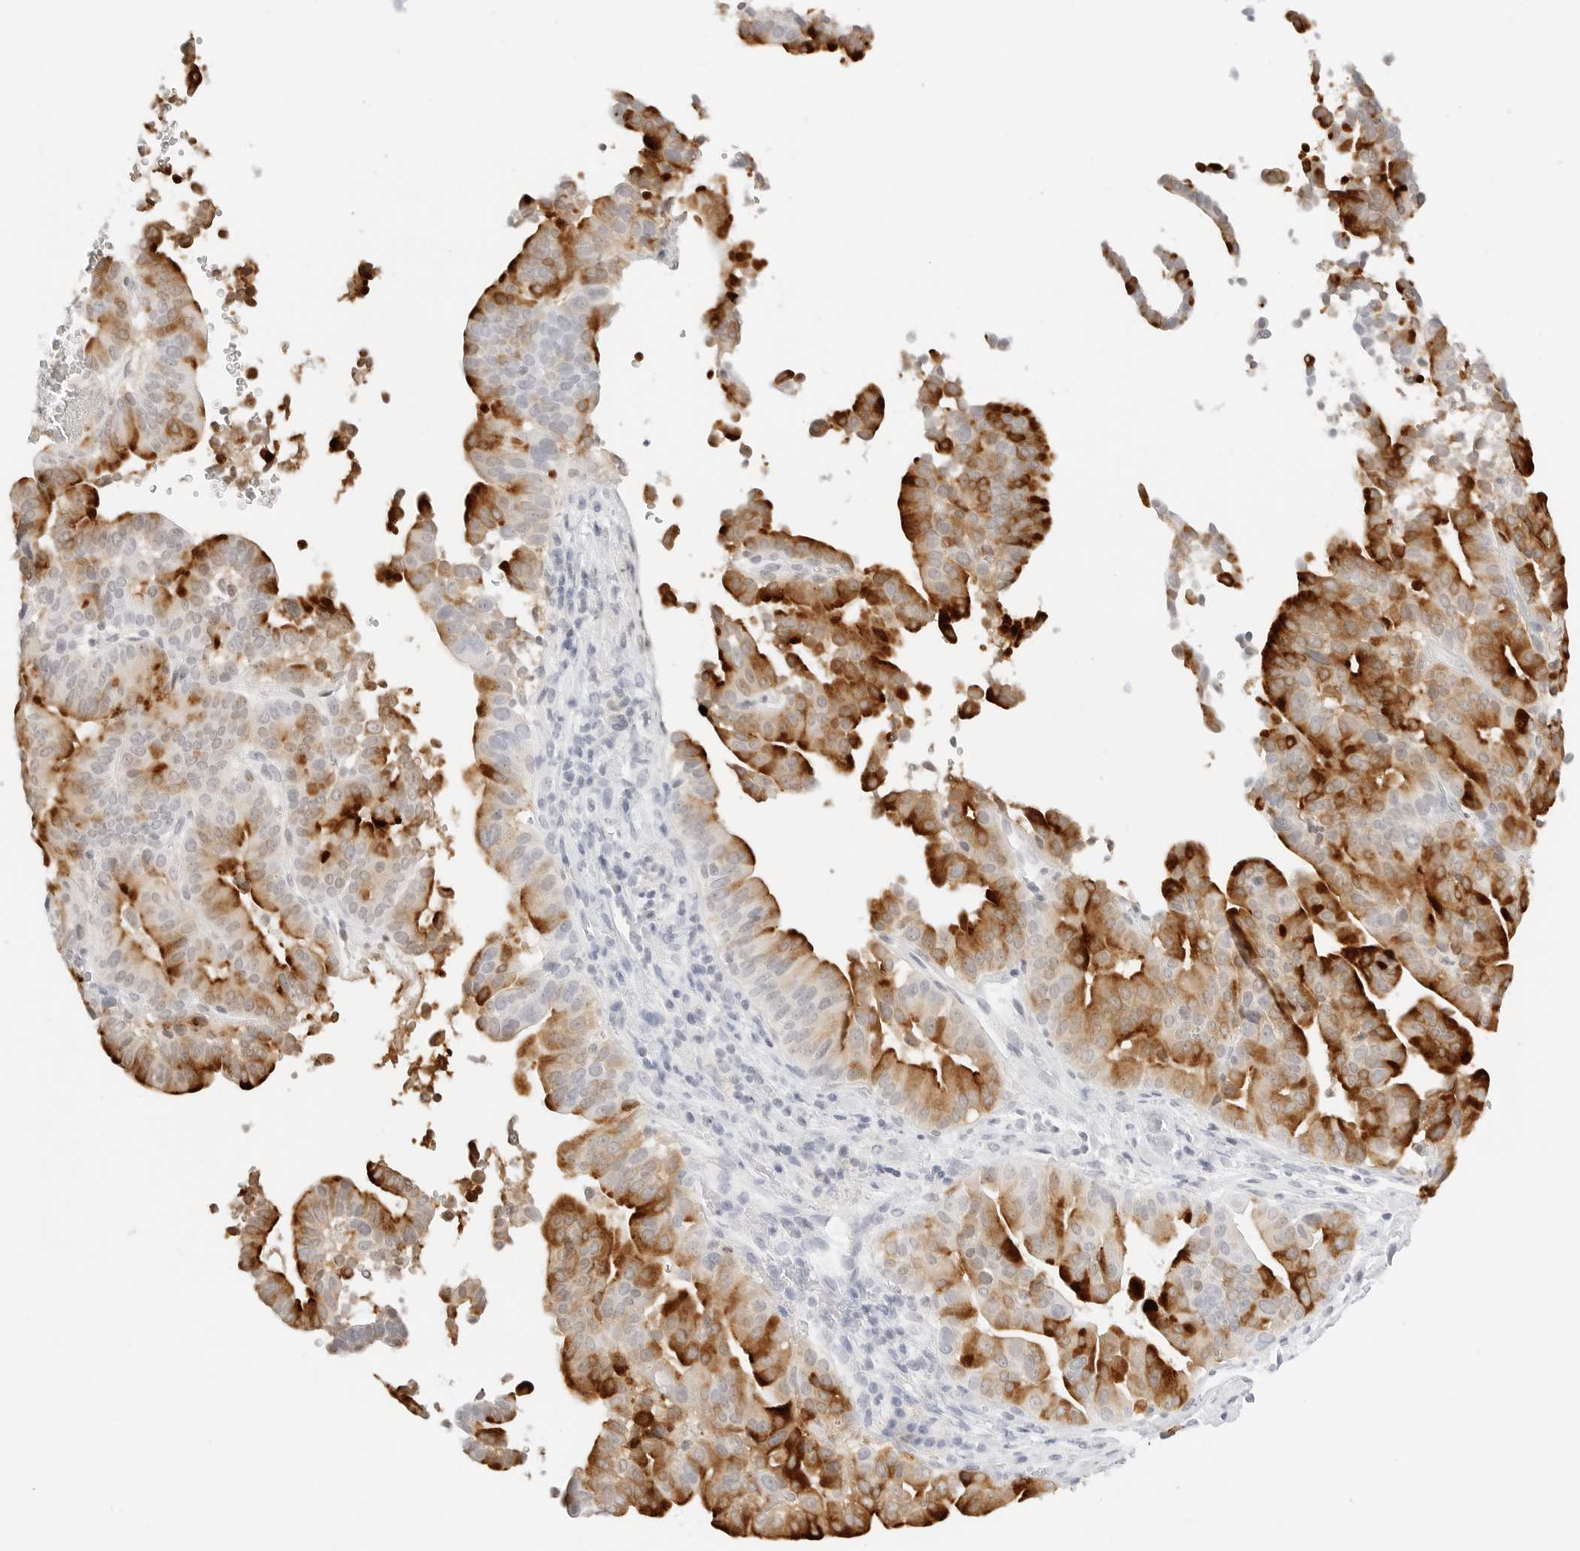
{"staining": {"intensity": "strong", "quantity": "25%-75%", "location": "cytoplasmic/membranous"}, "tissue": "liver cancer", "cell_type": "Tumor cells", "image_type": "cancer", "snomed": [{"axis": "morphology", "description": "Cholangiocarcinoma"}, {"axis": "topography", "description": "Liver"}], "caption": "Immunohistochemistry histopathology image of human cholangiocarcinoma (liver) stained for a protein (brown), which shows high levels of strong cytoplasmic/membranous expression in approximately 25%-75% of tumor cells.", "gene": "TFF2", "patient": {"sex": "female", "age": 75}}